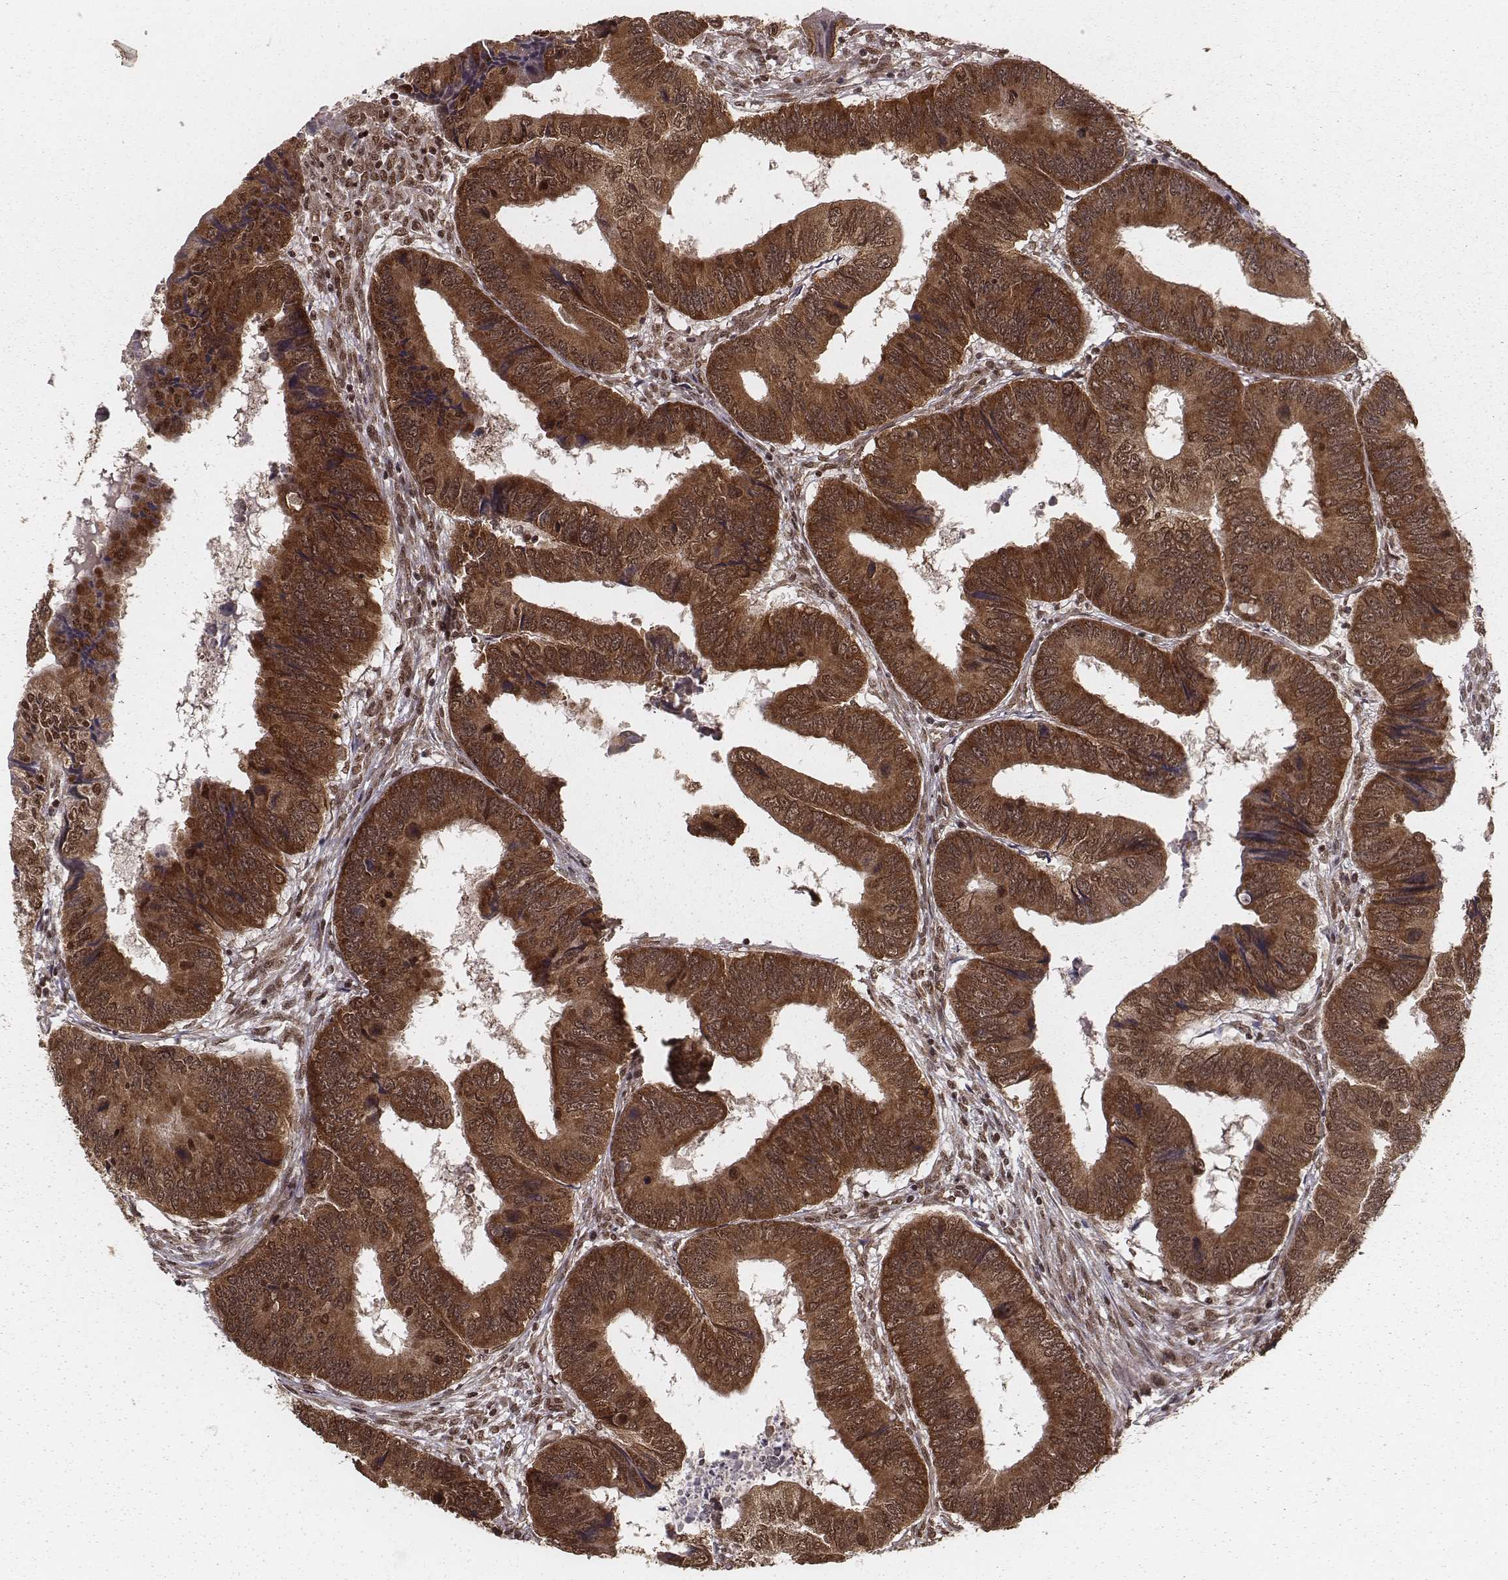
{"staining": {"intensity": "strong", "quantity": ">75%", "location": "cytoplasmic/membranous,nuclear"}, "tissue": "colorectal cancer", "cell_type": "Tumor cells", "image_type": "cancer", "snomed": [{"axis": "morphology", "description": "Adenocarcinoma, NOS"}, {"axis": "topography", "description": "Colon"}], "caption": "Tumor cells display high levels of strong cytoplasmic/membranous and nuclear positivity in approximately >75% of cells in adenocarcinoma (colorectal).", "gene": "NFX1", "patient": {"sex": "male", "age": 53}}